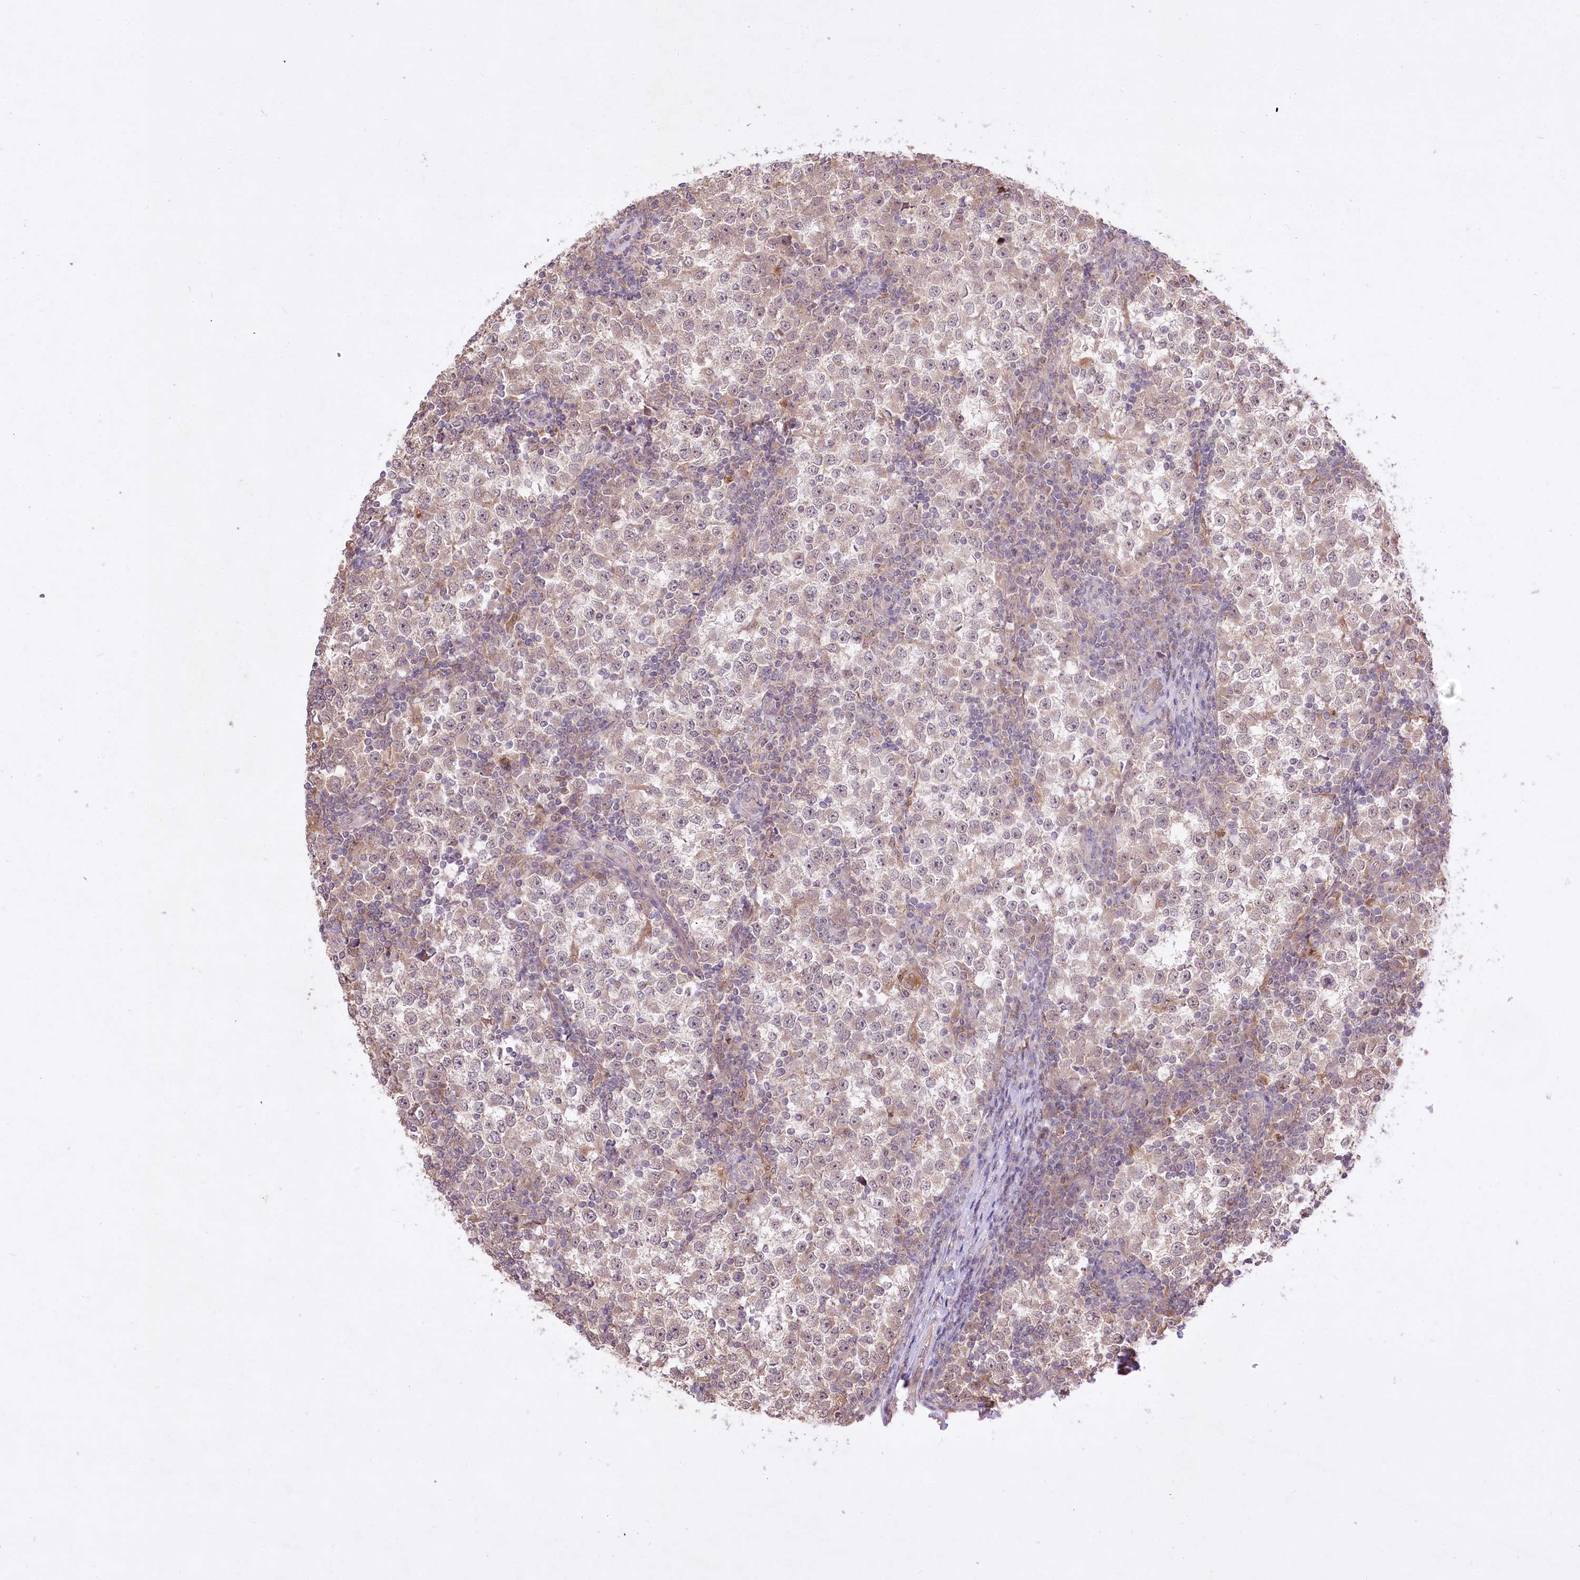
{"staining": {"intensity": "weak", "quantity": "25%-75%", "location": "cytoplasmic/membranous,nuclear"}, "tissue": "testis cancer", "cell_type": "Tumor cells", "image_type": "cancer", "snomed": [{"axis": "morphology", "description": "Seminoma, NOS"}, {"axis": "topography", "description": "Testis"}], "caption": "This is a histology image of immunohistochemistry (IHC) staining of testis seminoma, which shows weak positivity in the cytoplasmic/membranous and nuclear of tumor cells.", "gene": "HELT", "patient": {"sex": "male", "age": 65}}